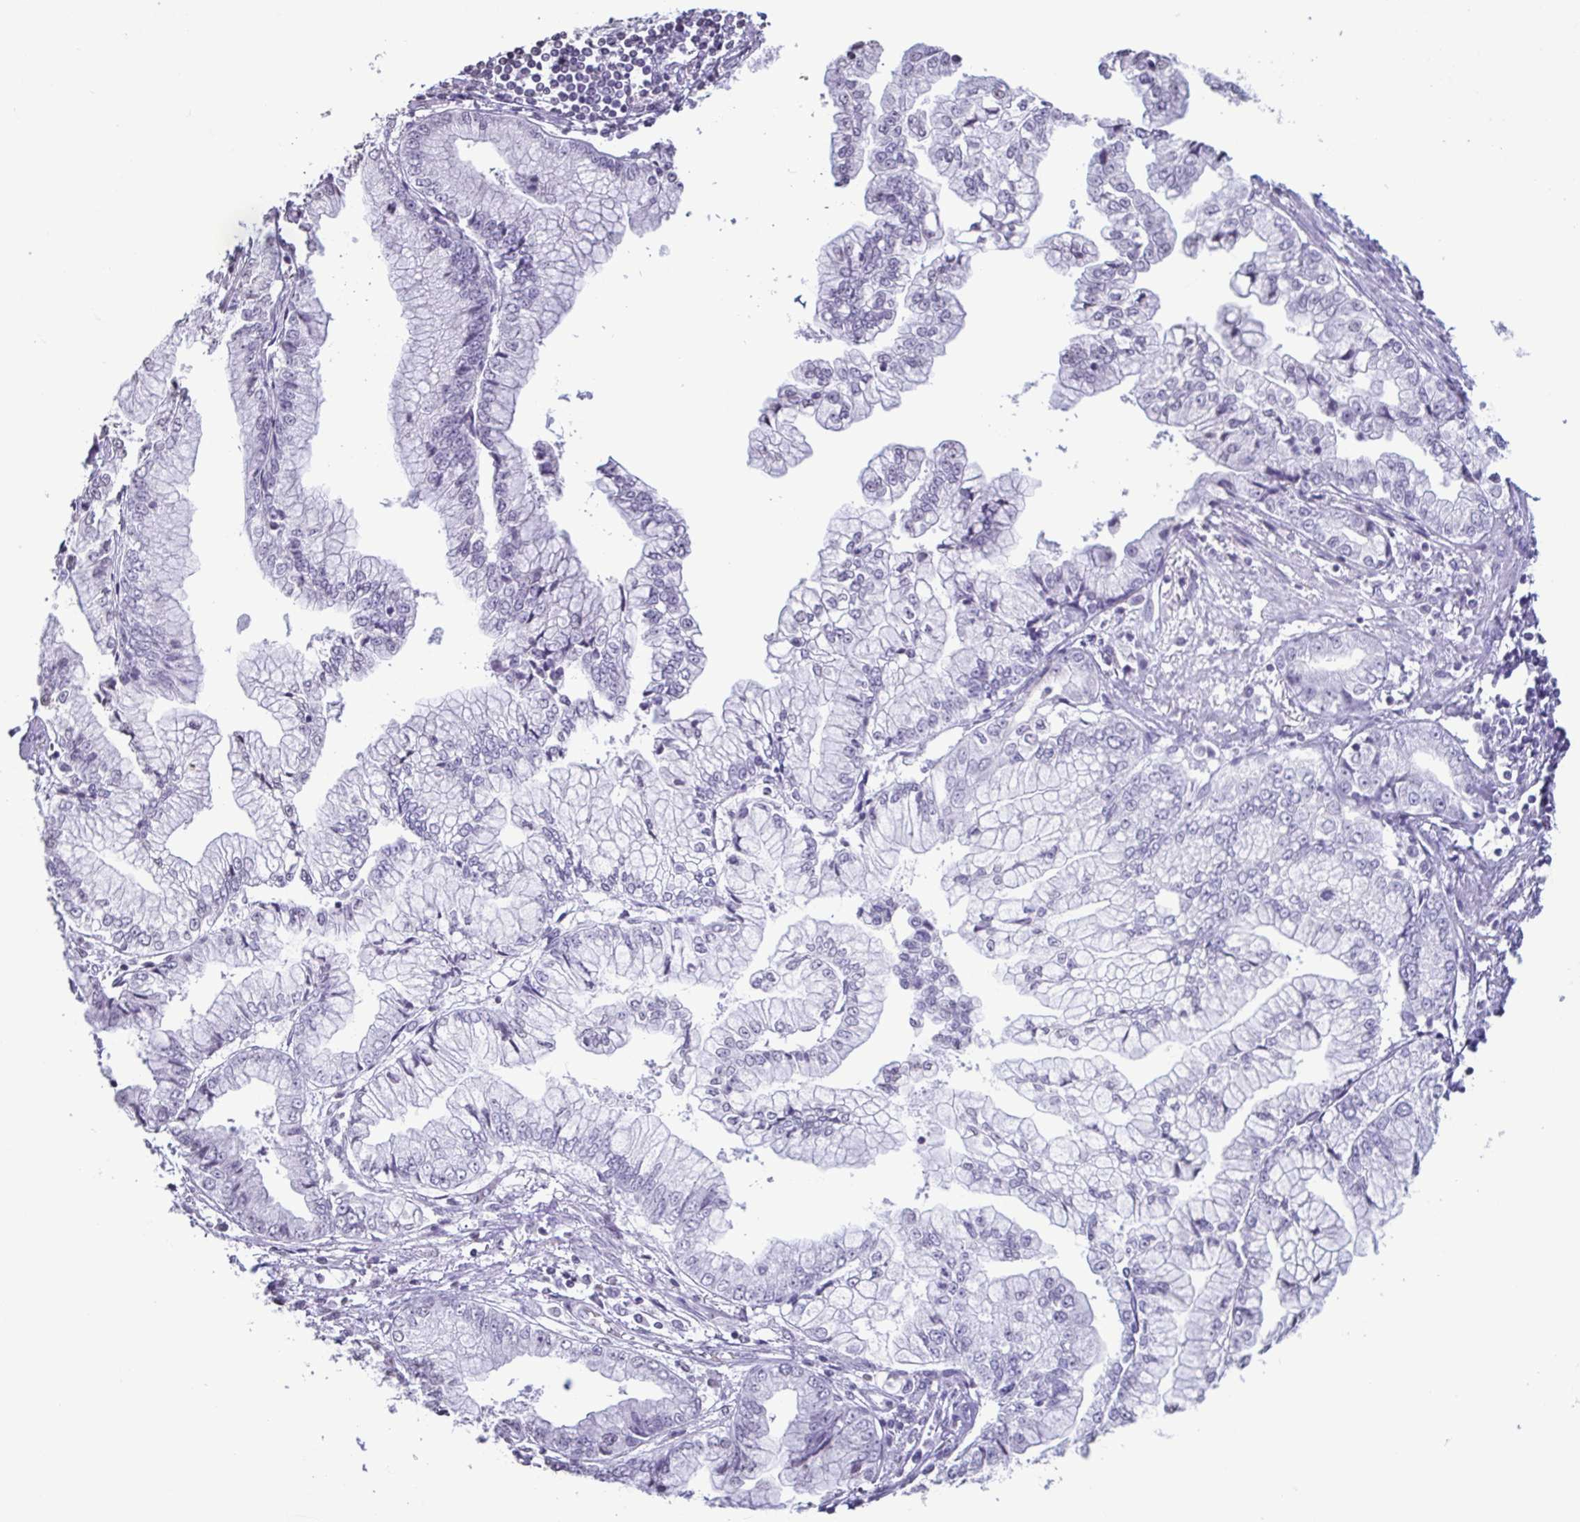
{"staining": {"intensity": "negative", "quantity": "none", "location": "none"}, "tissue": "stomach cancer", "cell_type": "Tumor cells", "image_type": "cancer", "snomed": [{"axis": "morphology", "description": "Adenocarcinoma, NOS"}, {"axis": "topography", "description": "Stomach, upper"}], "caption": "Immunohistochemistry micrograph of neoplastic tissue: human stomach adenocarcinoma stained with DAB exhibits no significant protein expression in tumor cells. (Immunohistochemistry, brightfield microscopy, high magnification).", "gene": "VCY1B", "patient": {"sex": "female", "age": 74}}